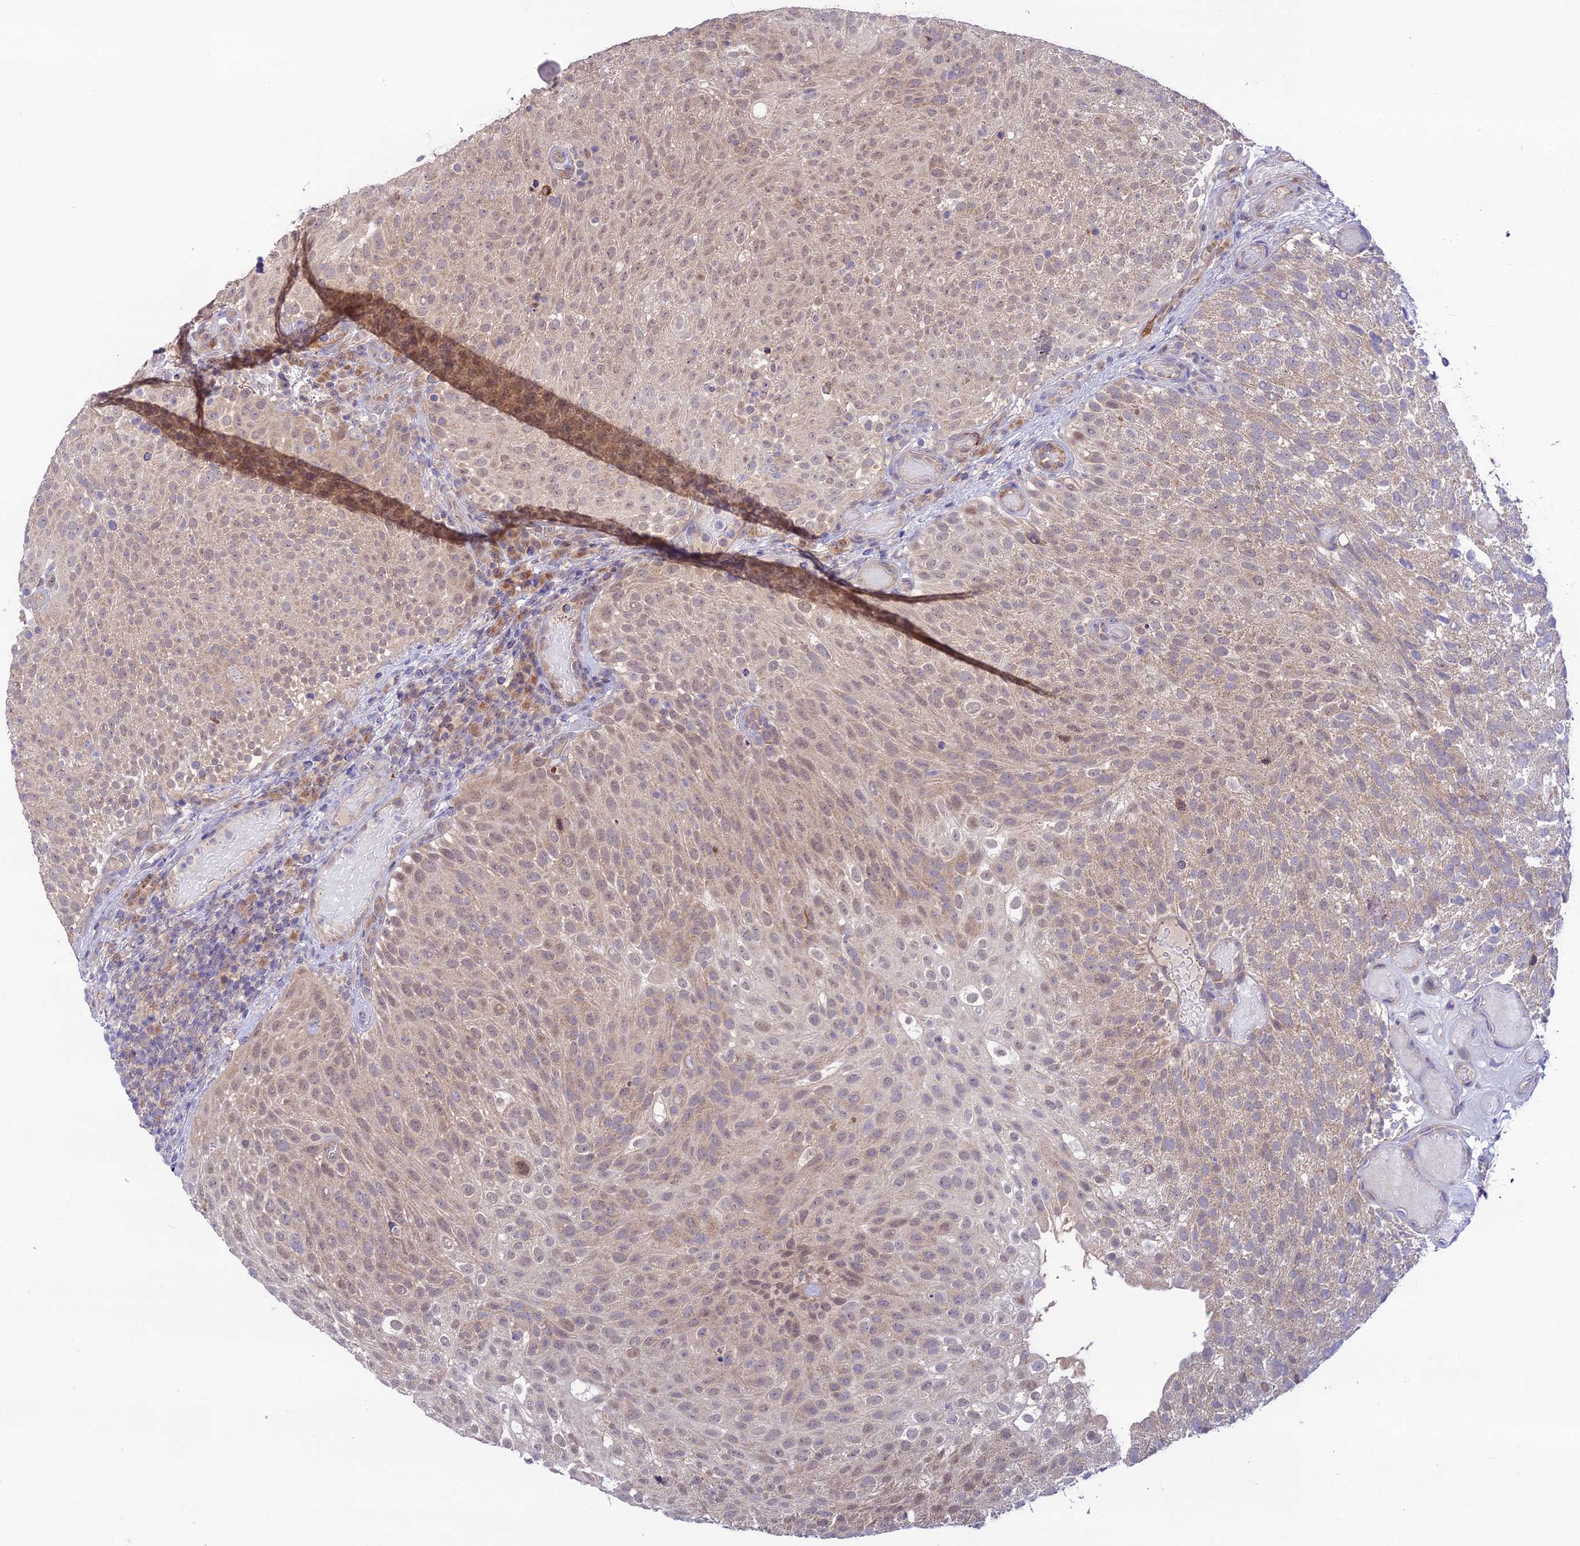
{"staining": {"intensity": "weak", "quantity": "25%-75%", "location": "cytoplasmic/membranous,nuclear"}, "tissue": "urothelial cancer", "cell_type": "Tumor cells", "image_type": "cancer", "snomed": [{"axis": "morphology", "description": "Urothelial carcinoma, Low grade"}, {"axis": "topography", "description": "Urinary bladder"}], "caption": "High-magnification brightfield microscopy of urothelial carcinoma (low-grade) stained with DAB (brown) and counterstained with hematoxylin (blue). tumor cells exhibit weak cytoplasmic/membranous and nuclear positivity is identified in approximately25%-75% of cells.", "gene": "TRIM40", "patient": {"sex": "male", "age": 78}}